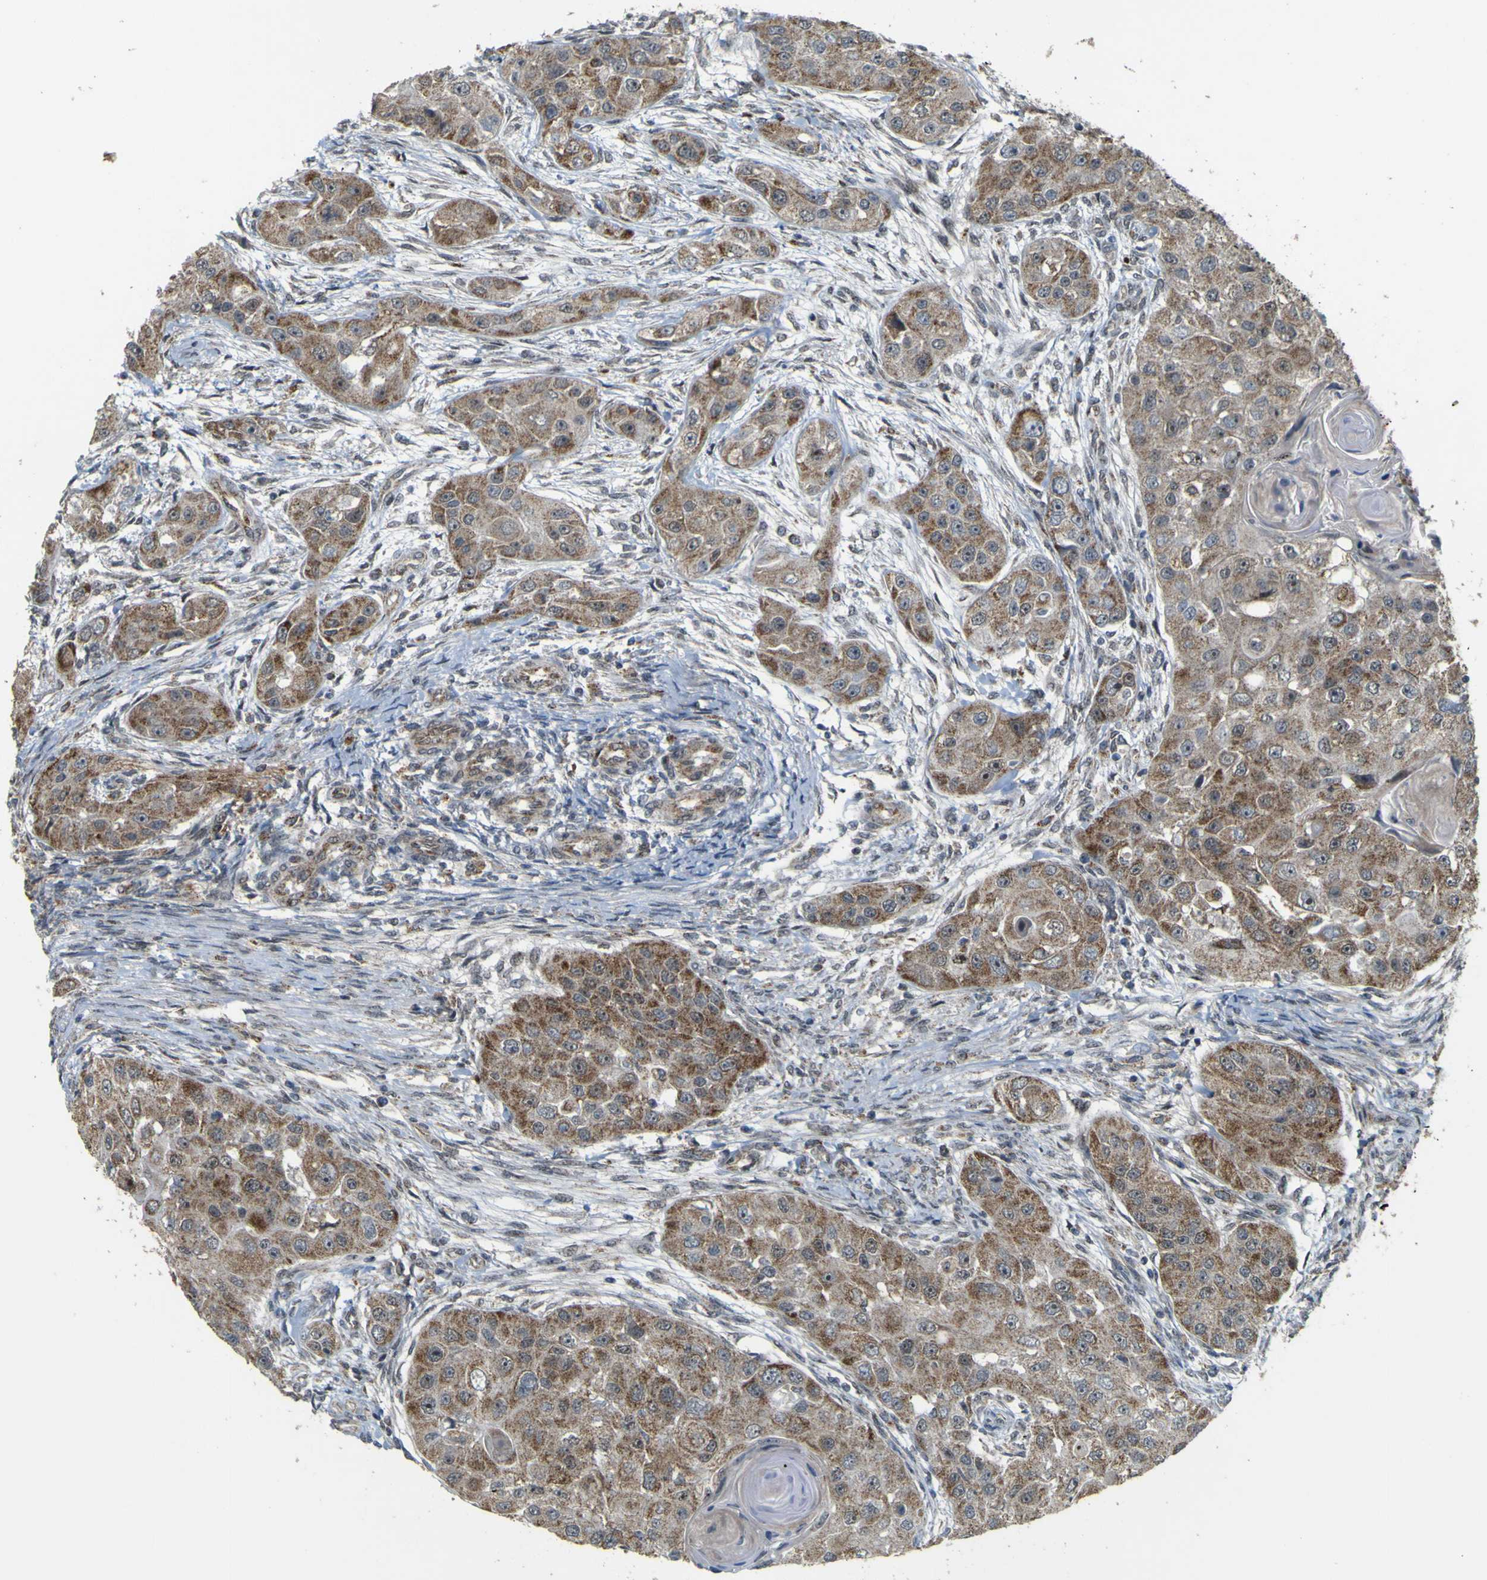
{"staining": {"intensity": "moderate", "quantity": ">75%", "location": "cytoplasmic/membranous"}, "tissue": "head and neck cancer", "cell_type": "Tumor cells", "image_type": "cancer", "snomed": [{"axis": "morphology", "description": "Normal tissue, NOS"}, {"axis": "morphology", "description": "Squamous cell carcinoma, NOS"}, {"axis": "topography", "description": "Skeletal muscle"}, {"axis": "topography", "description": "Head-Neck"}], "caption": "Head and neck squamous cell carcinoma was stained to show a protein in brown. There is medium levels of moderate cytoplasmic/membranous staining in about >75% of tumor cells. (DAB (3,3'-diaminobenzidine) IHC, brown staining for protein, blue staining for nuclei).", "gene": "ACBD5", "patient": {"sex": "male", "age": 51}}